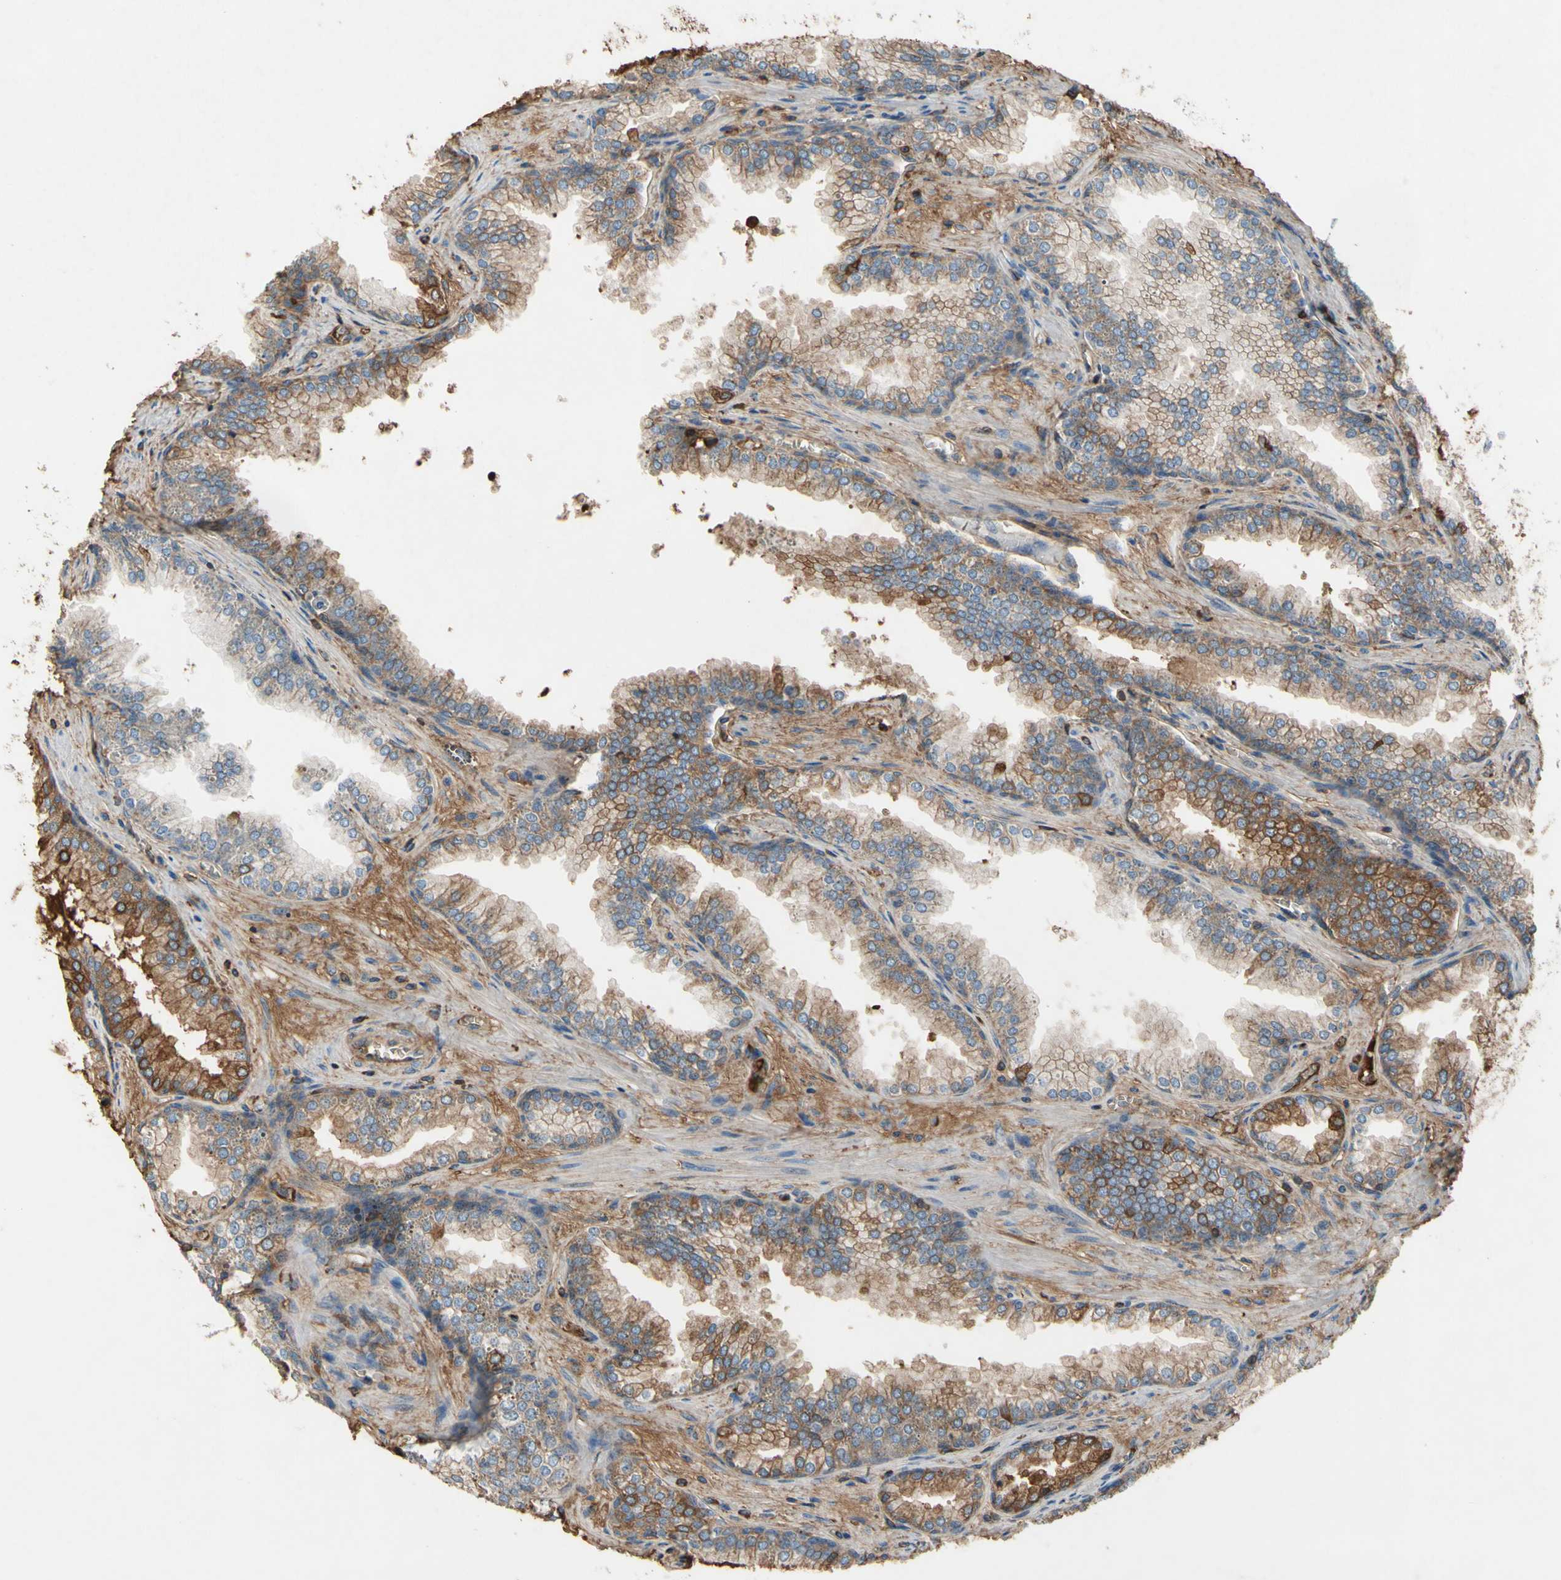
{"staining": {"intensity": "moderate", "quantity": "25%-75%", "location": "cytoplasmic/membranous"}, "tissue": "prostate cancer", "cell_type": "Tumor cells", "image_type": "cancer", "snomed": [{"axis": "morphology", "description": "Adenocarcinoma, Low grade"}, {"axis": "topography", "description": "Prostate"}], "caption": "Moderate cytoplasmic/membranous positivity for a protein is appreciated in about 25%-75% of tumor cells of prostate adenocarcinoma (low-grade) using immunohistochemistry (IHC).", "gene": "TIMP2", "patient": {"sex": "male", "age": 60}}